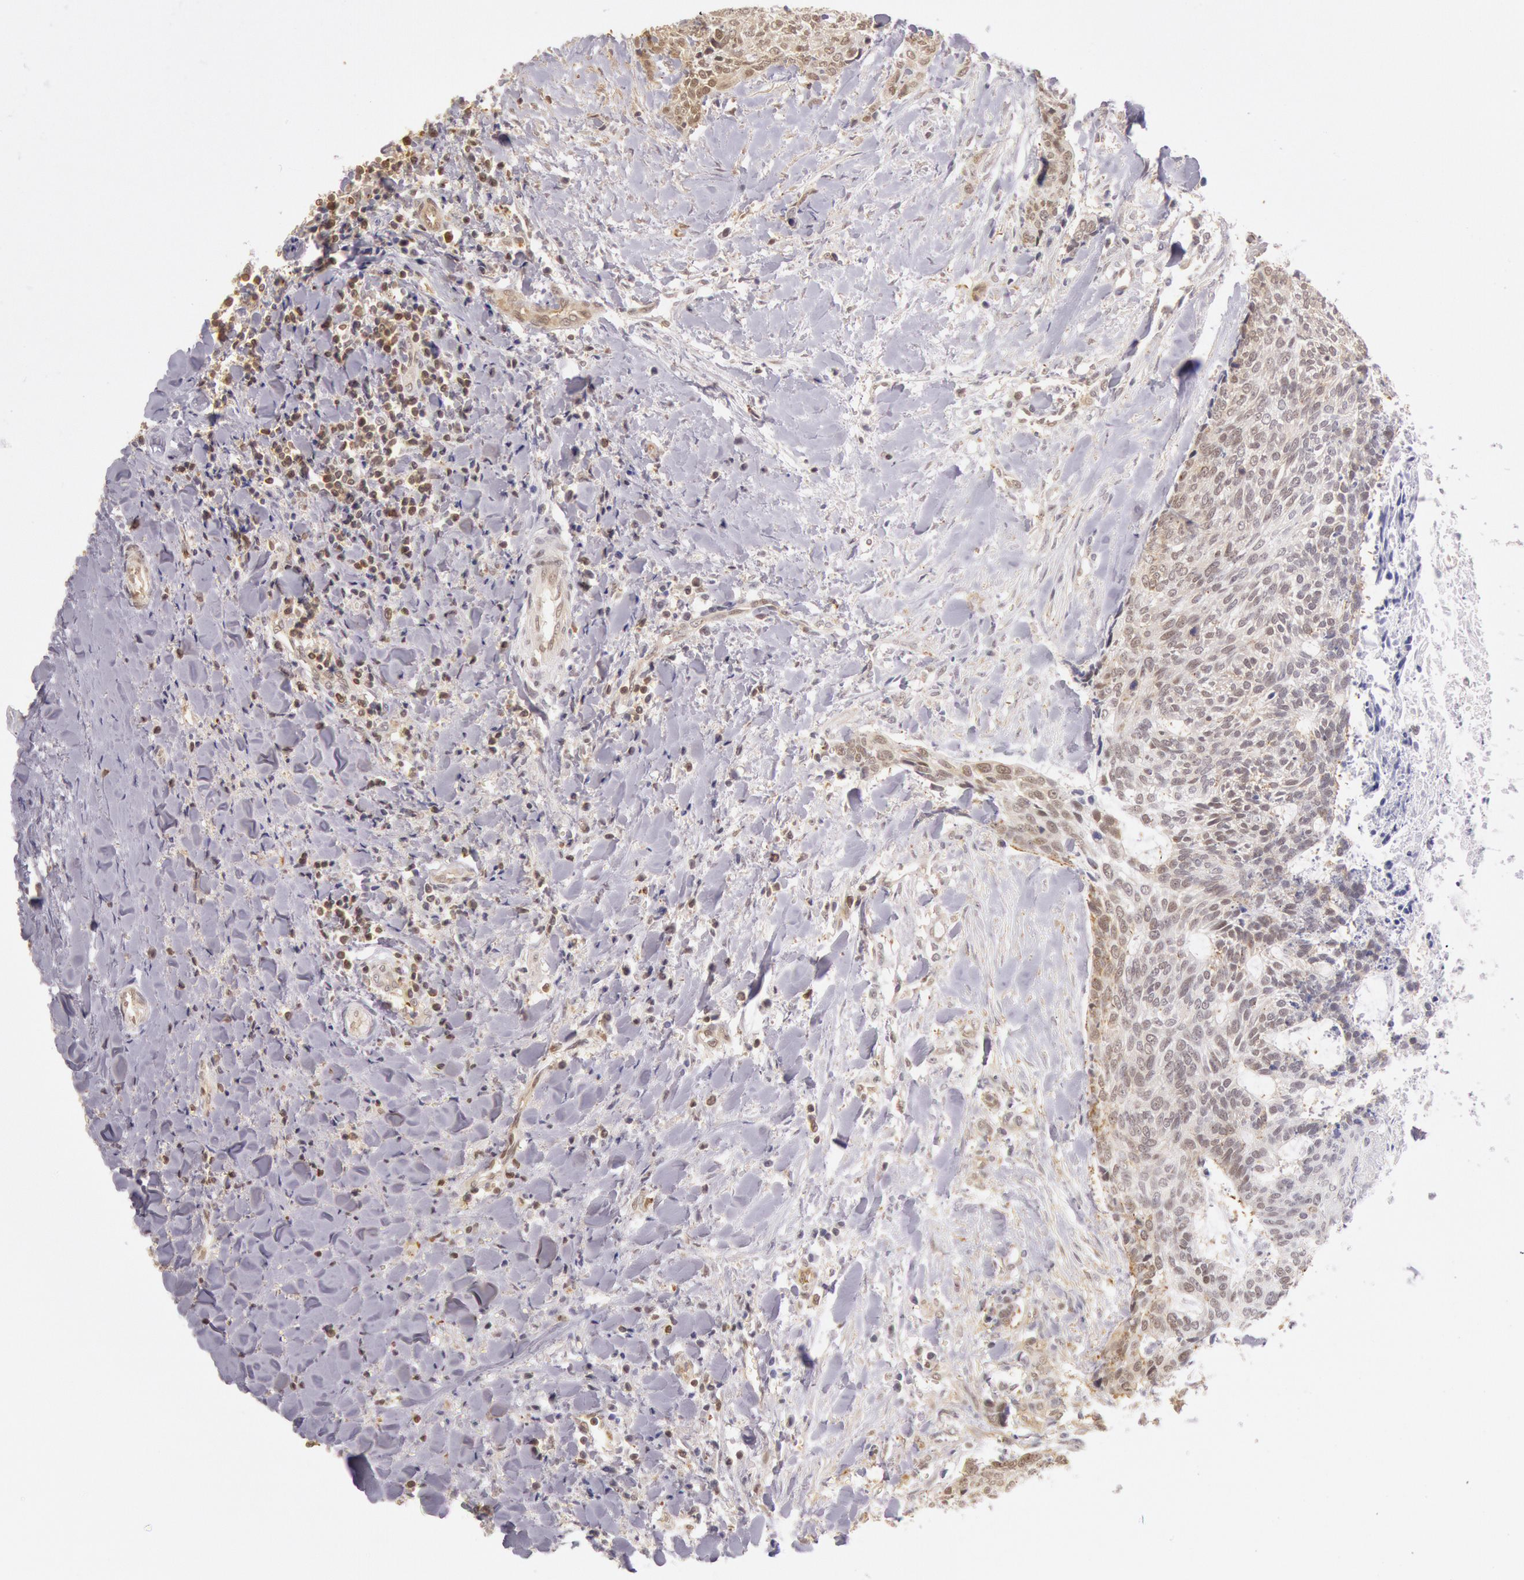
{"staining": {"intensity": "moderate", "quantity": "<25%", "location": "nuclear"}, "tissue": "head and neck cancer", "cell_type": "Tumor cells", "image_type": "cancer", "snomed": [{"axis": "morphology", "description": "Squamous cell carcinoma, NOS"}, {"axis": "topography", "description": "Salivary gland"}, {"axis": "topography", "description": "Head-Neck"}], "caption": "A high-resolution histopathology image shows IHC staining of head and neck cancer, which demonstrates moderate nuclear staining in about <25% of tumor cells. (brown staining indicates protein expression, while blue staining denotes nuclei).", "gene": "HIF1A", "patient": {"sex": "male", "age": 70}}